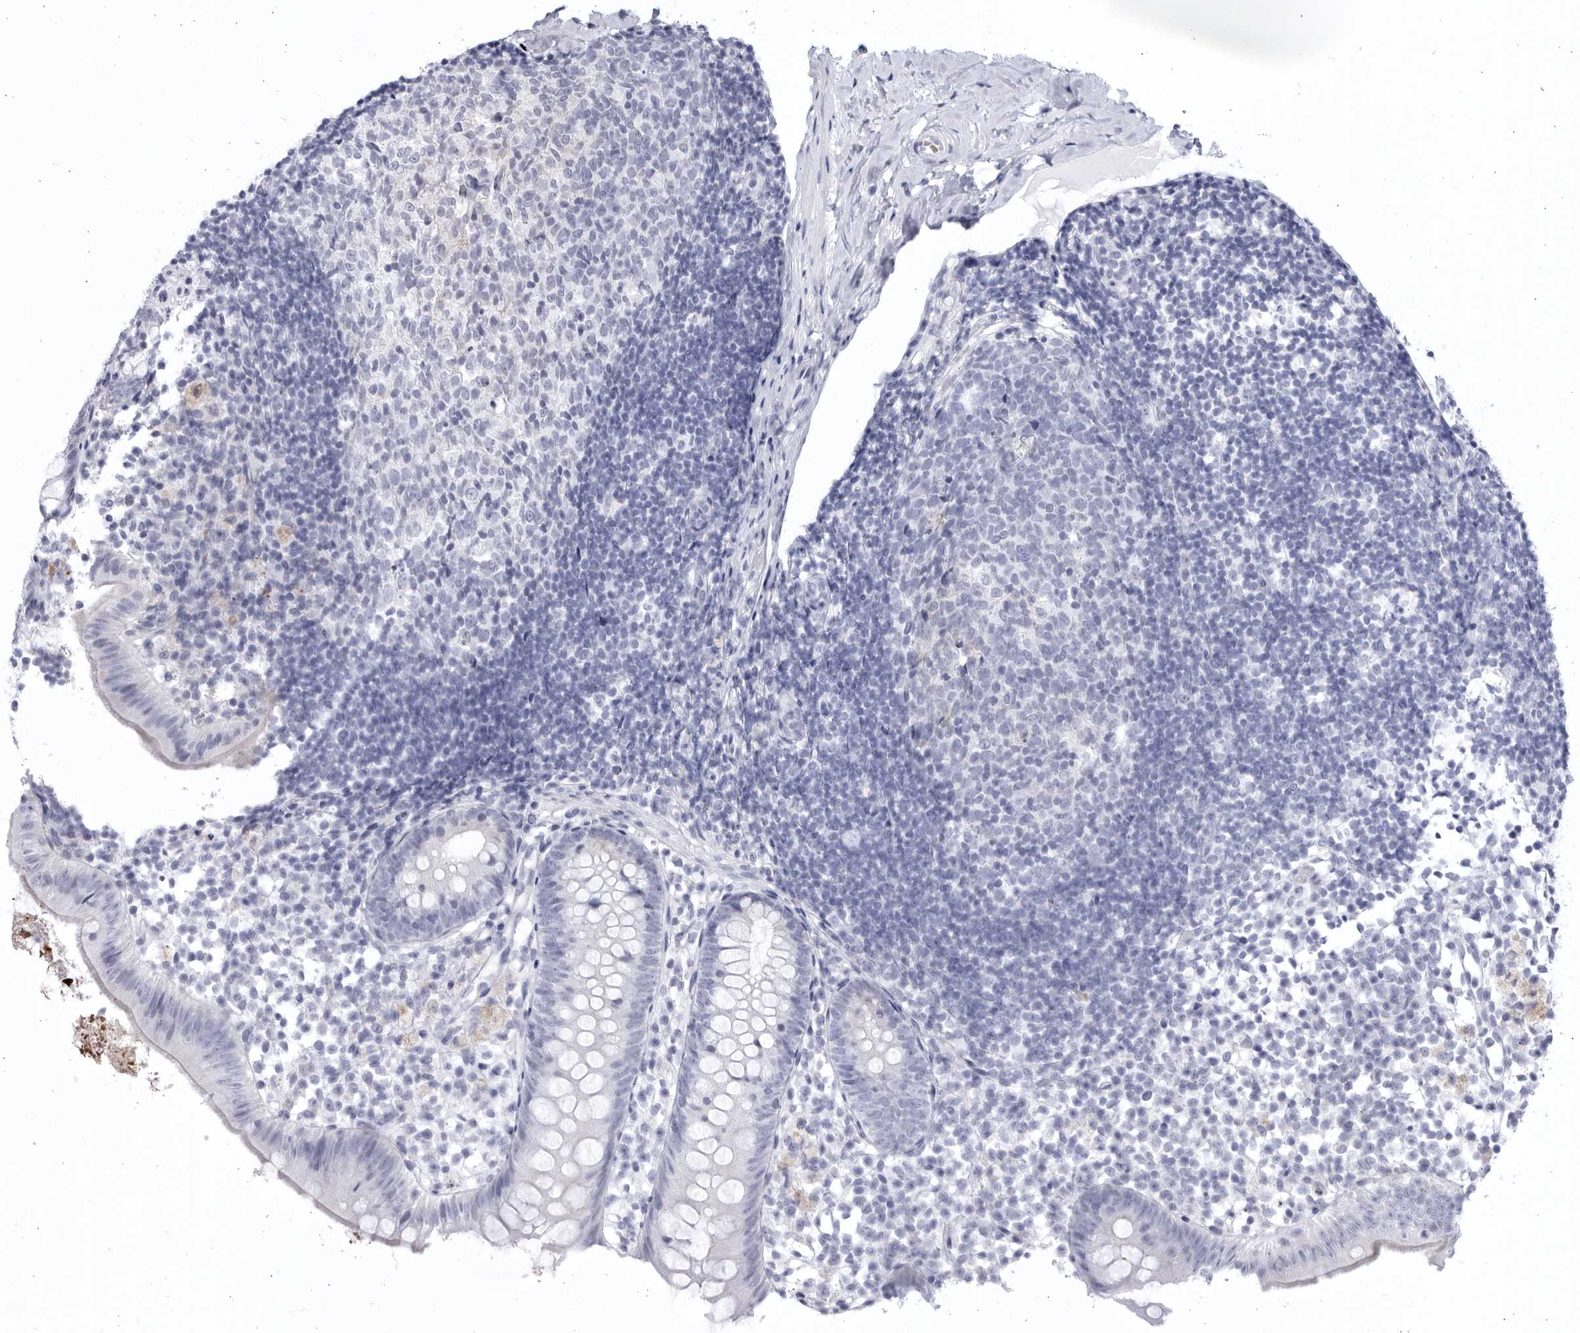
{"staining": {"intensity": "negative", "quantity": "none", "location": "none"}, "tissue": "appendix", "cell_type": "Glandular cells", "image_type": "normal", "snomed": [{"axis": "morphology", "description": "Normal tissue, NOS"}, {"axis": "topography", "description": "Appendix"}], "caption": "This image is of unremarkable appendix stained with immunohistochemistry (IHC) to label a protein in brown with the nuclei are counter-stained blue. There is no expression in glandular cells.", "gene": "CCDC181", "patient": {"sex": "female", "age": 20}}